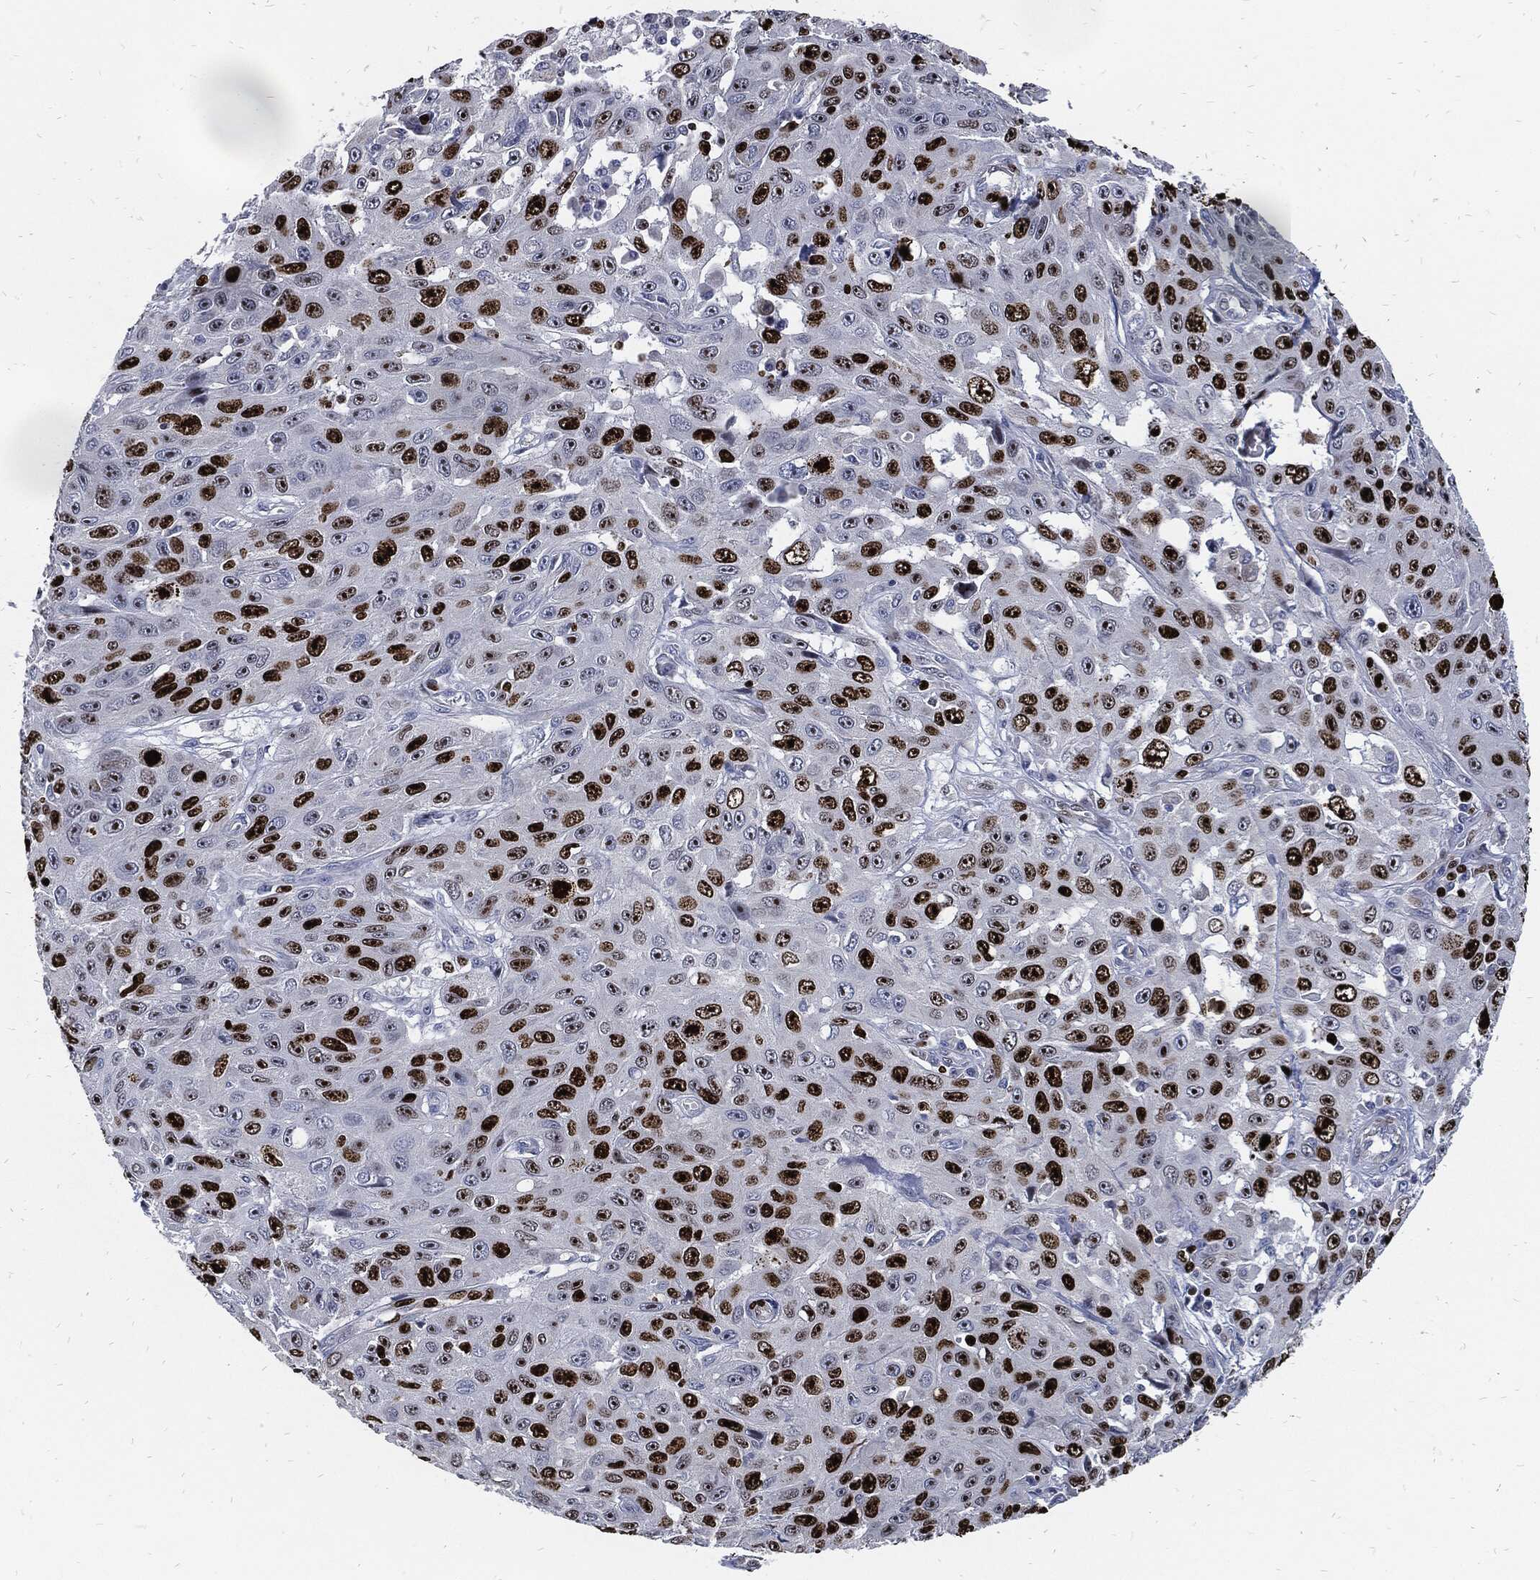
{"staining": {"intensity": "strong", "quantity": "25%-75%", "location": "nuclear"}, "tissue": "skin cancer", "cell_type": "Tumor cells", "image_type": "cancer", "snomed": [{"axis": "morphology", "description": "Squamous cell carcinoma, NOS"}, {"axis": "topography", "description": "Skin"}], "caption": "DAB immunohistochemical staining of human skin cancer displays strong nuclear protein expression in about 25%-75% of tumor cells.", "gene": "MKI67", "patient": {"sex": "male", "age": 82}}